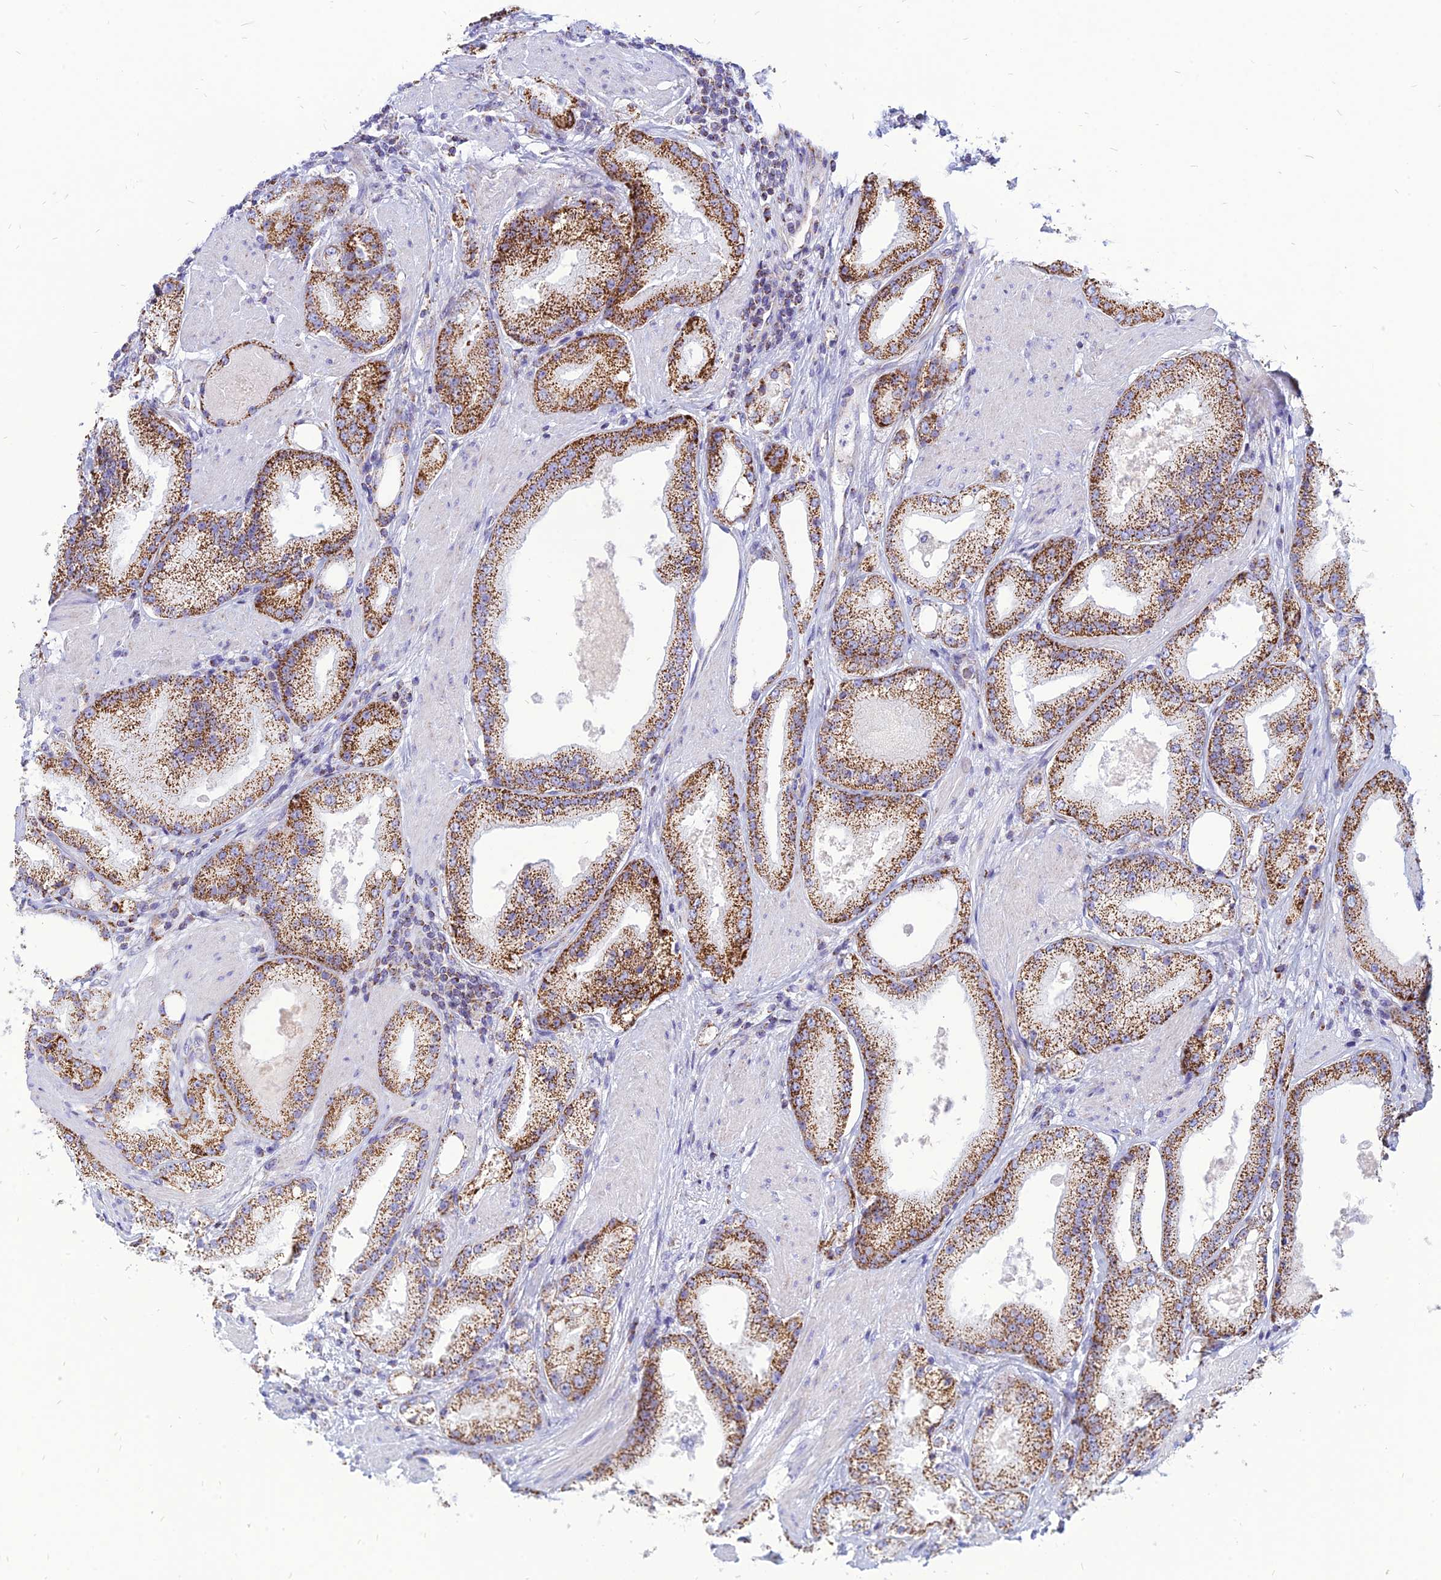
{"staining": {"intensity": "moderate", "quantity": ">75%", "location": "cytoplasmic/membranous"}, "tissue": "prostate cancer", "cell_type": "Tumor cells", "image_type": "cancer", "snomed": [{"axis": "morphology", "description": "Adenocarcinoma, Low grade"}, {"axis": "topography", "description": "Prostate"}], "caption": "IHC staining of prostate cancer (adenocarcinoma (low-grade)), which shows medium levels of moderate cytoplasmic/membranous expression in approximately >75% of tumor cells indicating moderate cytoplasmic/membranous protein positivity. The staining was performed using DAB (brown) for protein detection and nuclei were counterstained in hematoxylin (blue).", "gene": "PACC1", "patient": {"sex": "male", "age": 67}}